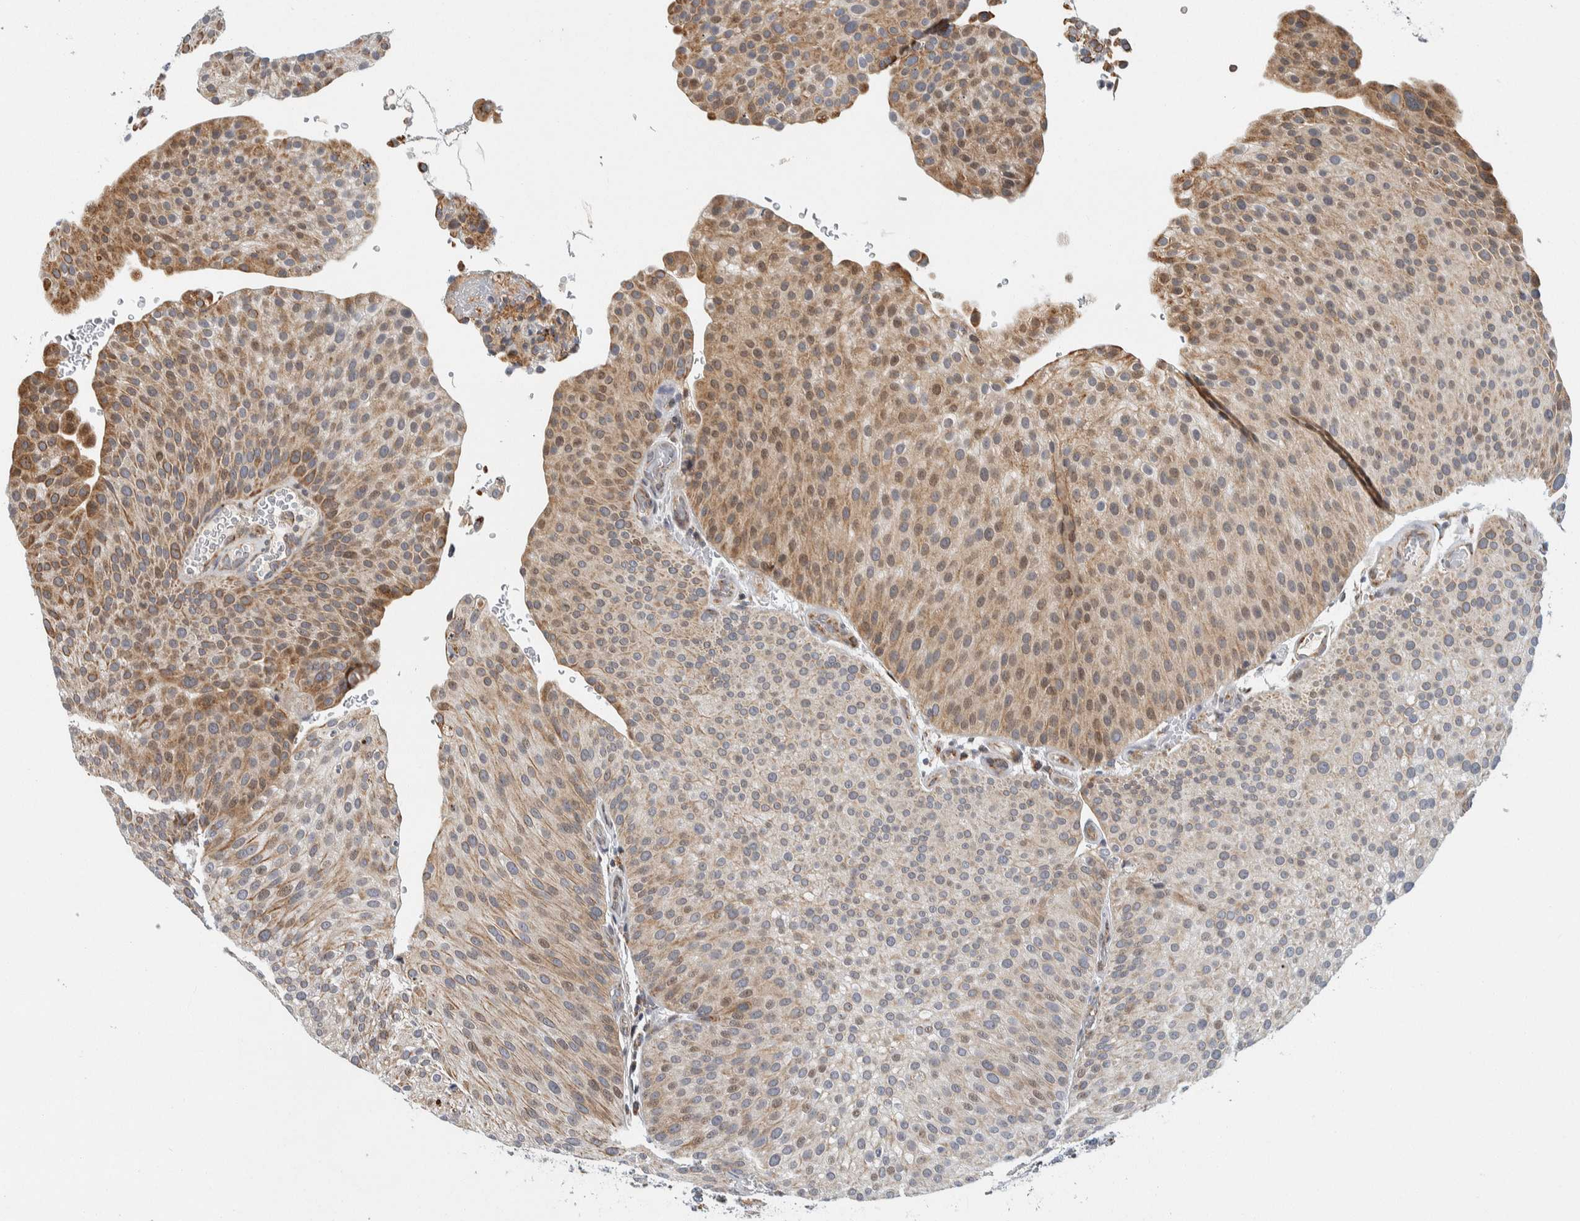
{"staining": {"intensity": "moderate", "quantity": "25%-75%", "location": "cytoplasmic/membranous"}, "tissue": "urothelial cancer", "cell_type": "Tumor cells", "image_type": "cancer", "snomed": [{"axis": "morphology", "description": "Urothelial carcinoma, Low grade"}, {"axis": "topography", "description": "Smooth muscle"}, {"axis": "topography", "description": "Urinary bladder"}], "caption": "A histopathology image showing moderate cytoplasmic/membranous staining in approximately 25%-75% of tumor cells in low-grade urothelial carcinoma, as visualized by brown immunohistochemical staining.", "gene": "AFP", "patient": {"sex": "male", "age": 60}}